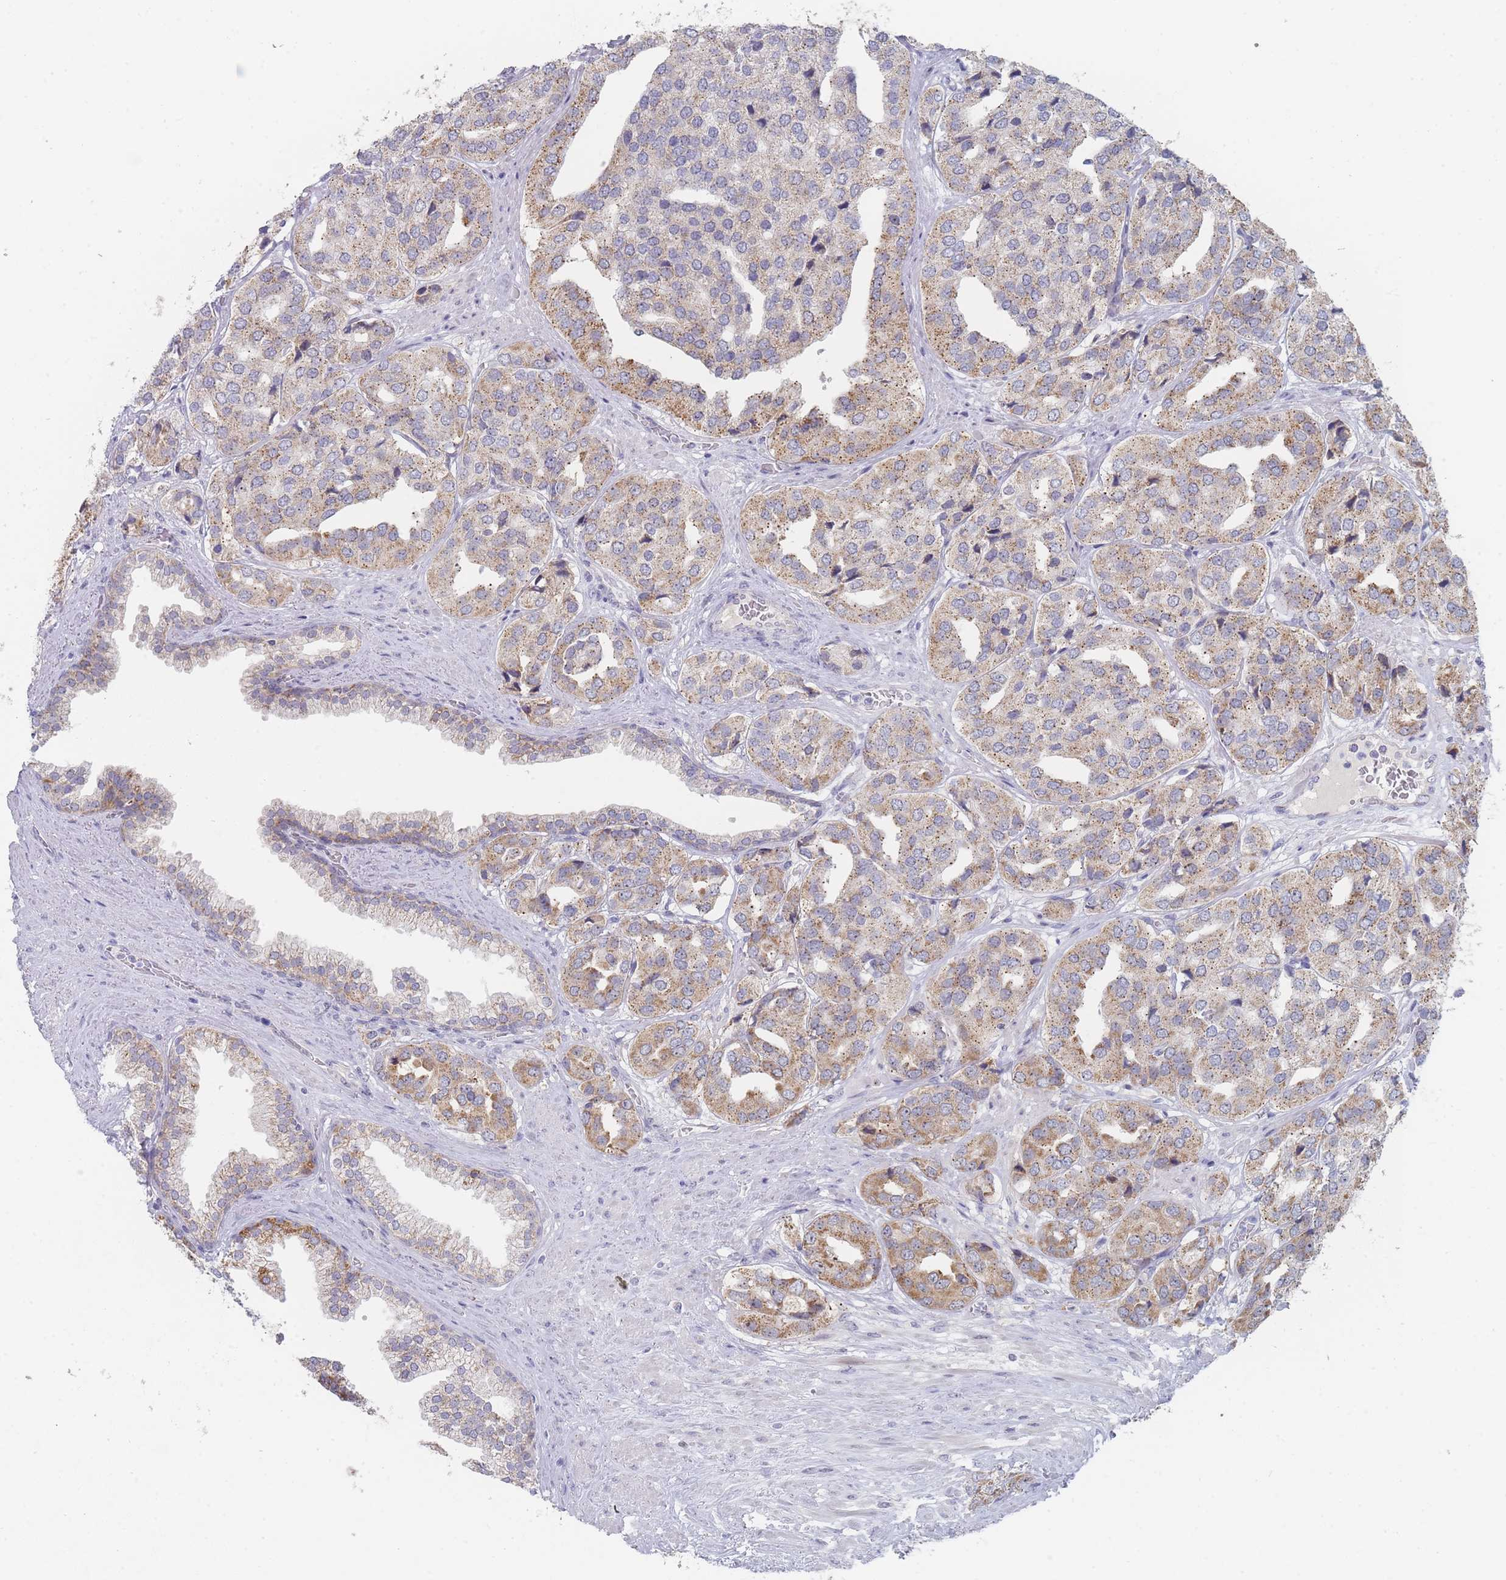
{"staining": {"intensity": "moderate", "quantity": "25%-75%", "location": "cytoplasmic/membranous"}, "tissue": "prostate cancer", "cell_type": "Tumor cells", "image_type": "cancer", "snomed": [{"axis": "morphology", "description": "Adenocarcinoma, High grade"}, {"axis": "topography", "description": "Prostate"}], "caption": "Immunohistochemistry histopathology image of prostate cancer (high-grade adenocarcinoma) stained for a protein (brown), which demonstrates medium levels of moderate cytoplasmic/membranous expression in approximately 25%-75% of tumor cells.", "gene": "RNF8", "patient": {"sex": "male", "age": 63}}